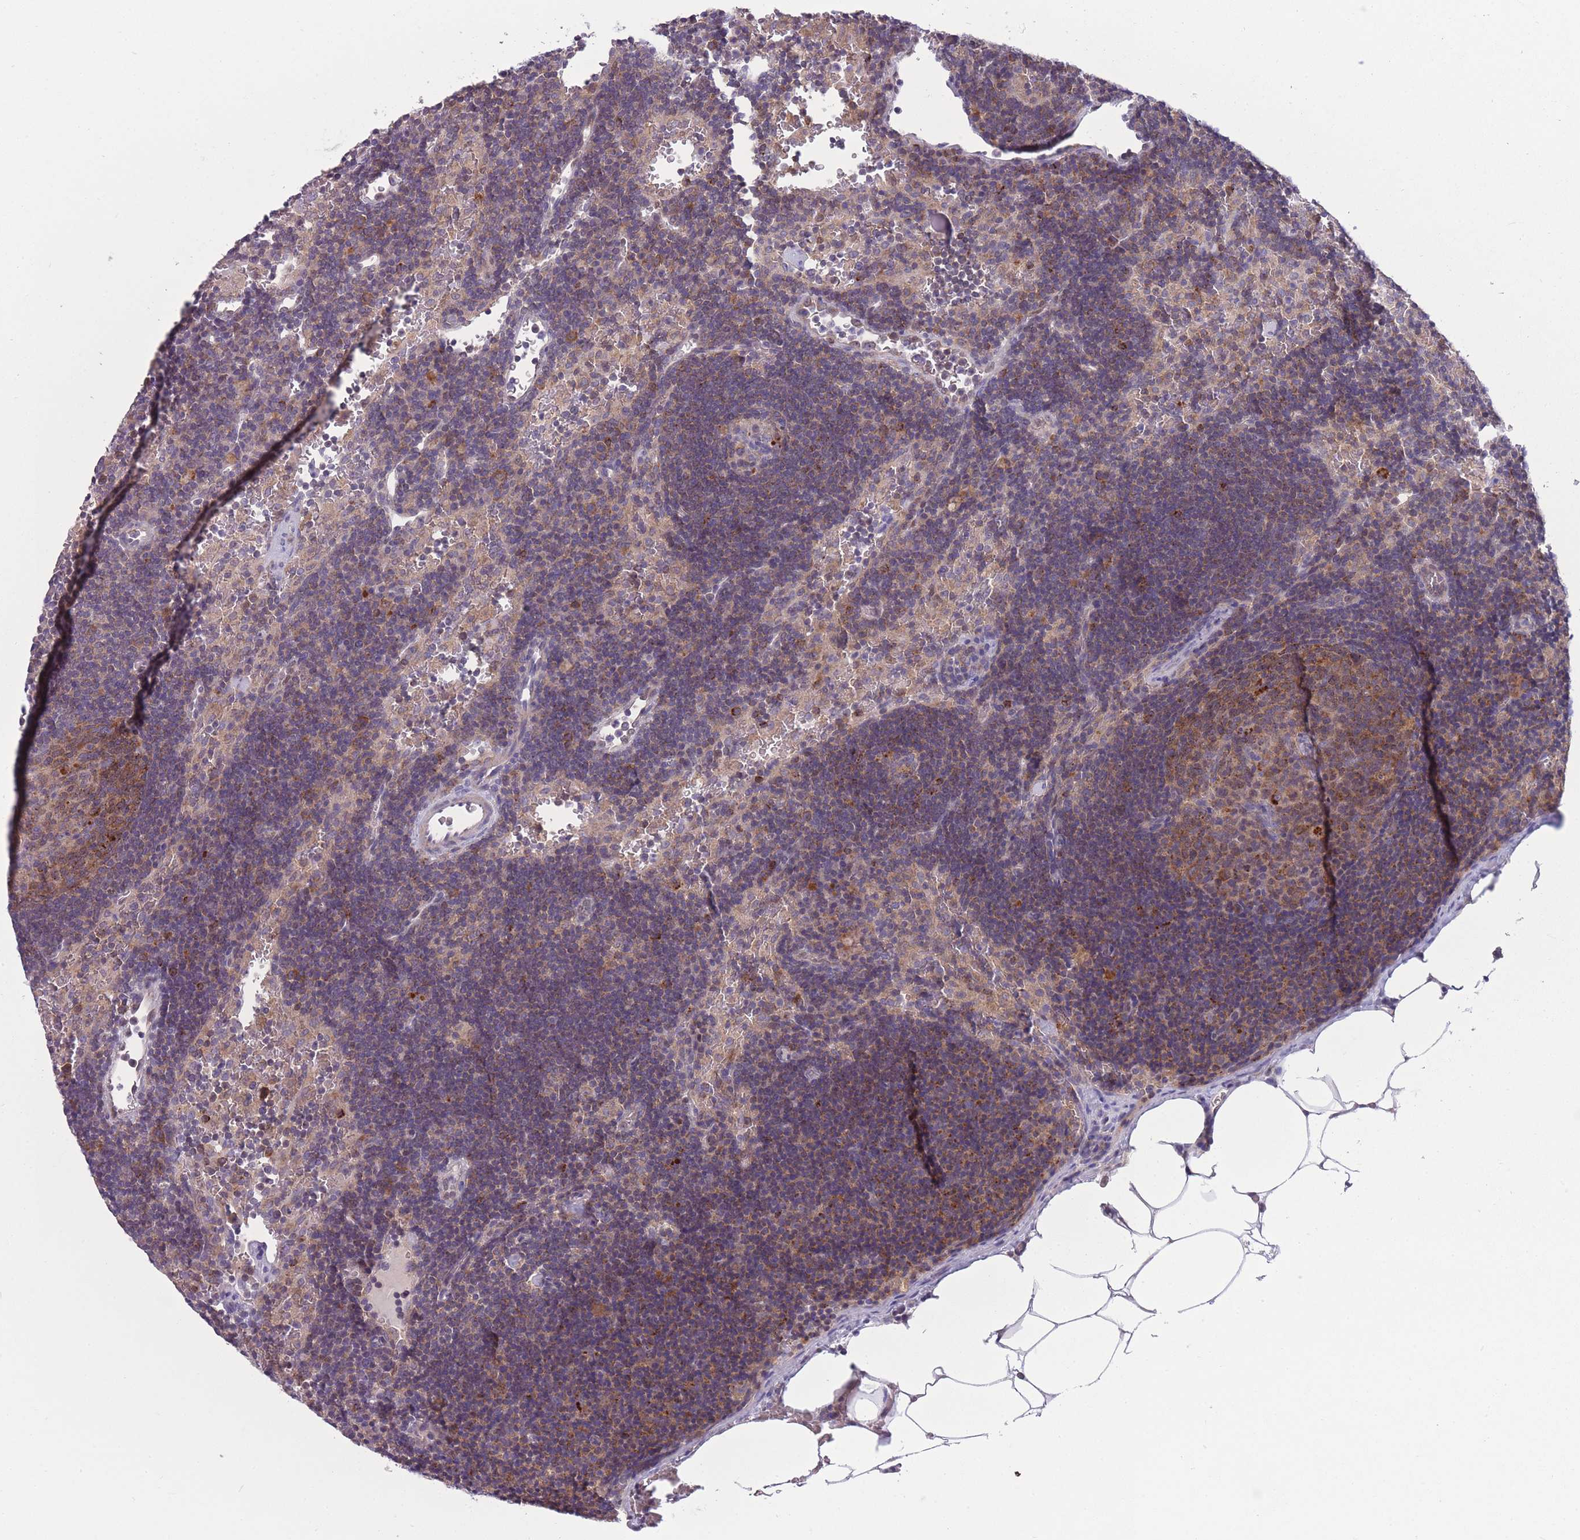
{"staining": {"intensity": "moderate", "quantity": ">75%", "location": "cytoplasmic/membranous"}, "tissue": "lymph node", "cell_type": "Germinal center cells", "image_type": "normal", "snomed": [{"axis": "morphology", "description": "Normal tissue, NOS"}, {"axis": "topography", "description": "Lymph node"}], "caption": "IHC photomicrograph of normal lymph node: lymph node stained using immunohistochemistry (IHC) reveals medium levels of moderate protein expression localized specifically in the cytoplasmic/membranous of germinal center cells, appearing as a cytoplasmic/membranous brown color.", "gene": "CCT6A", "patient": {"sex": "male", "age": 62}}